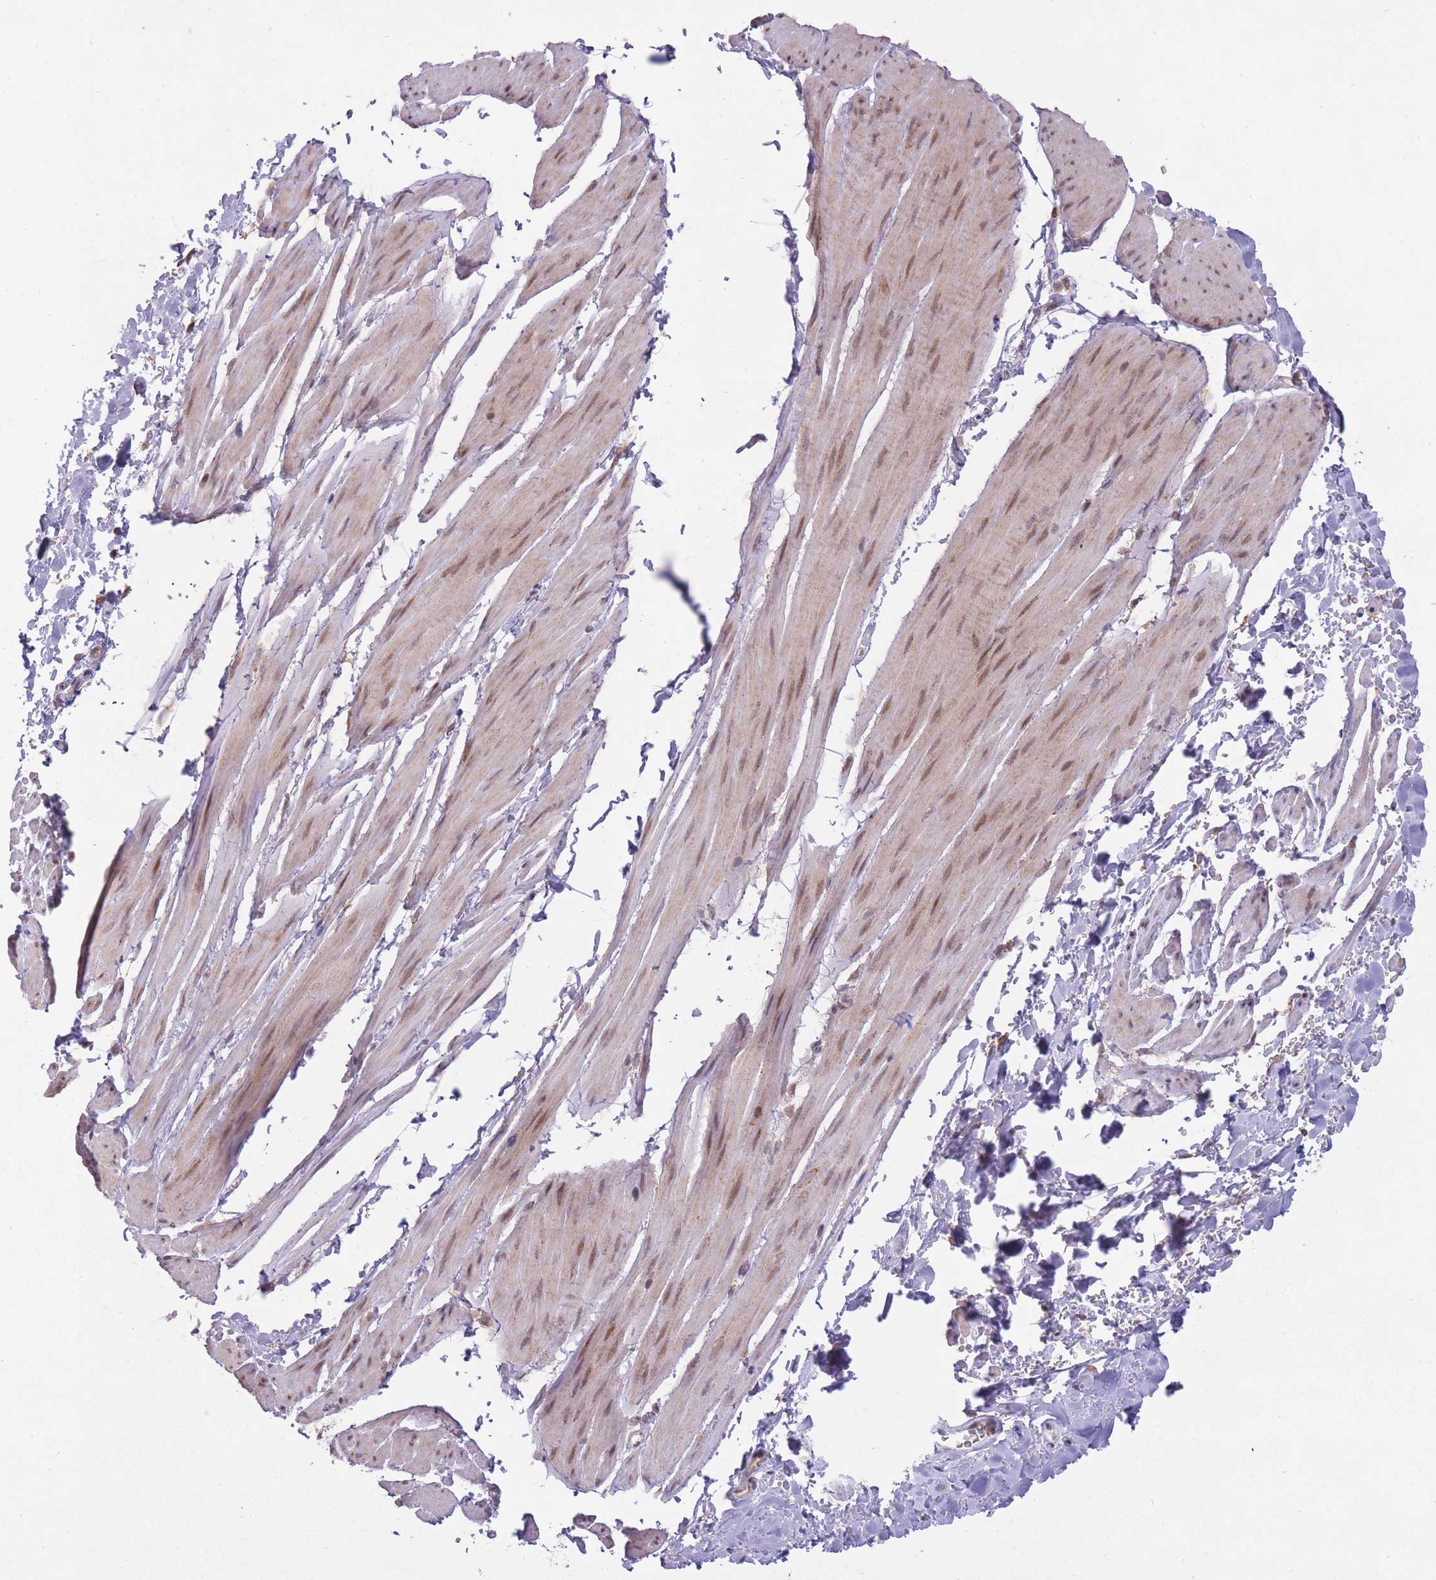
{"staining": {"intensity": "moderate", "quantity": ">75%", "location": "nuclear"}, "tissue": "smooth muscle", "cell_type": "Smooth muscle cells", "image_type": "normal", "snomed": [{"axis": "morphology", "description": "Normal tissue, NOS"}, {"axis": "topography", "description": "Smooth muscle"}, {"axis": "topography", "description": "Peripheral nerve tissue"}], "caption": "This photomicrograph exhibits benign smooth muscle stained with immunohistochemistry (IHC) to label a protein in brown. The nuclear of smooth muscle cells show moderate positivity for the protein. Nuclei are counter-stained blue.", "gene": "DPYSL4", "patient": {"sex": "male", "age": 69}}